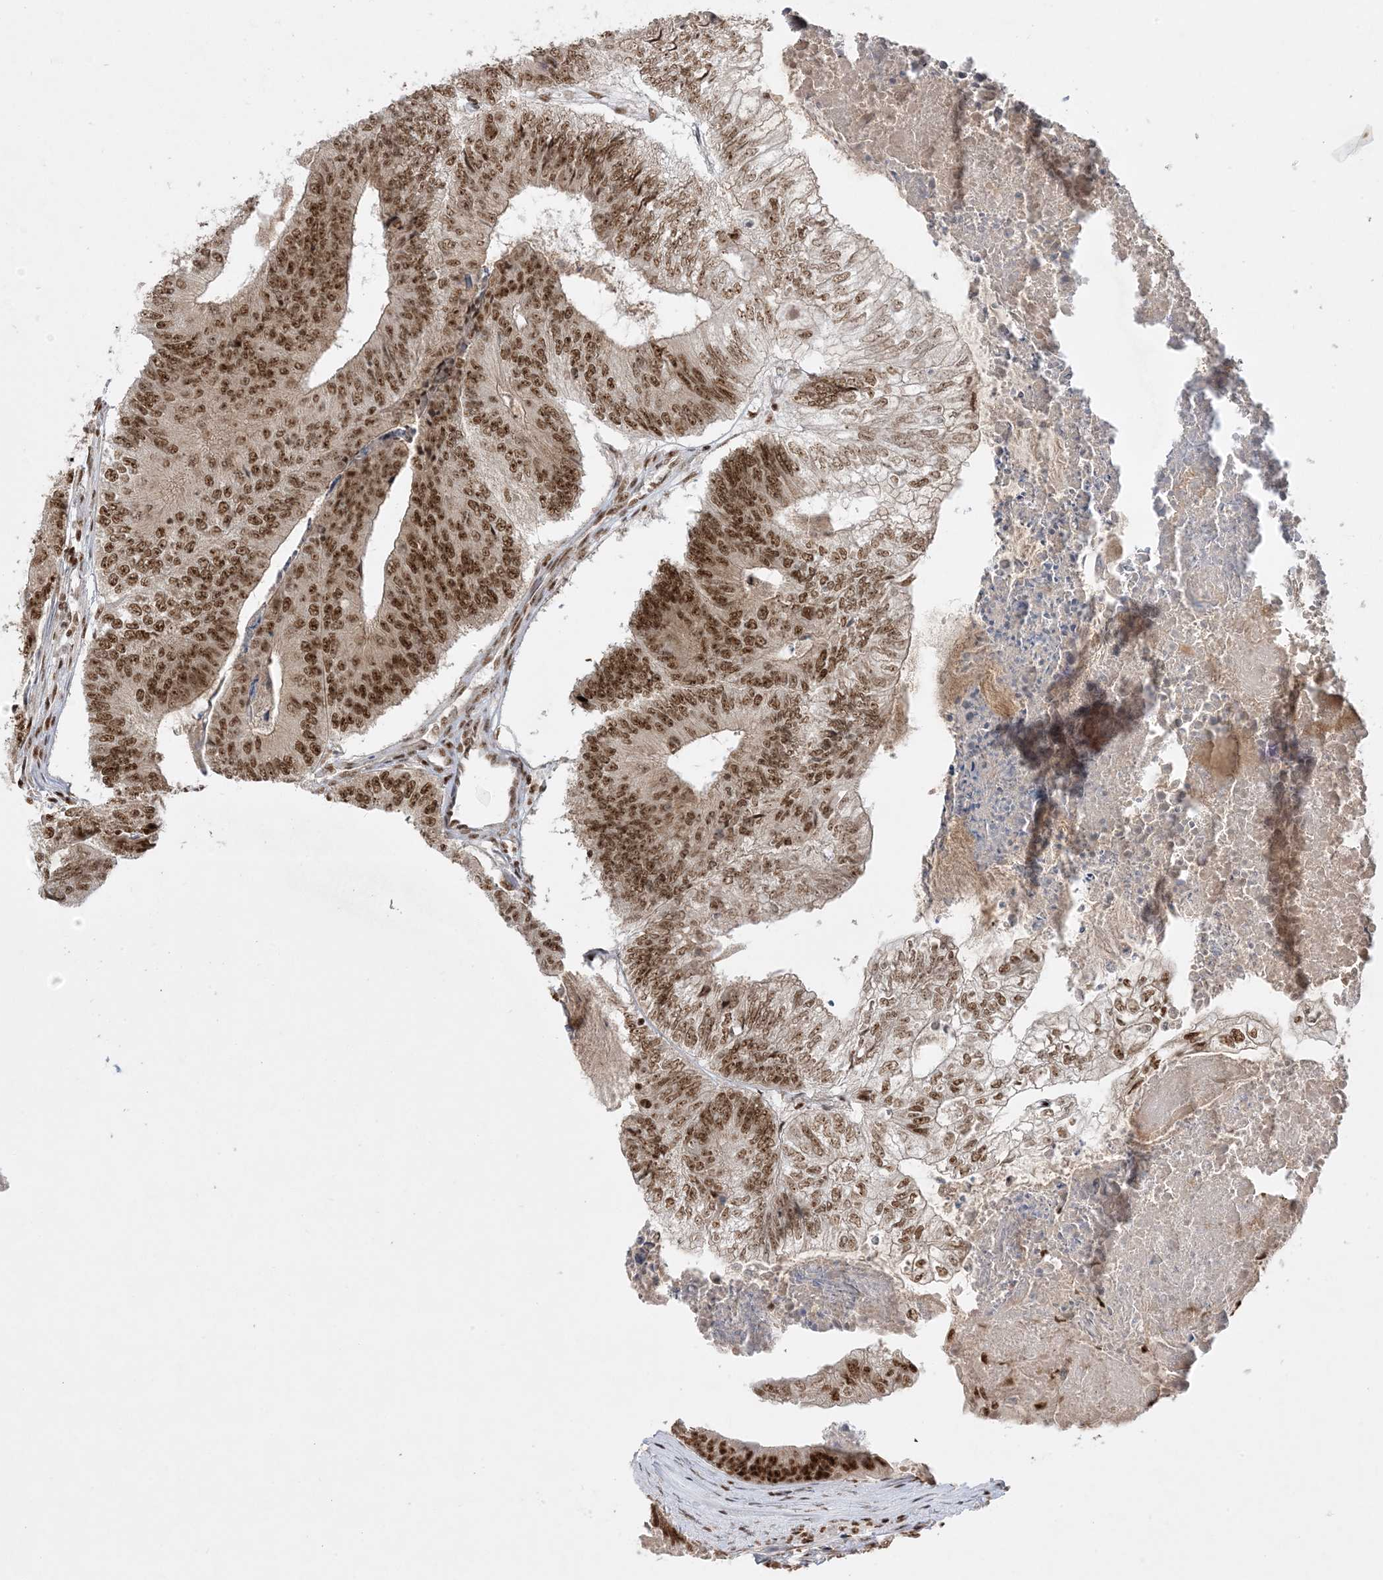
{"staining": {"intensity": "strong", "quantity": ">75%", "location": "nuclear"}, "tissue": "colorectal cancer", "cell_type": "Tumor cells", "image_type": "cancer", "snomed": [{"axis": "morphology", "description": "Adenocarcinoma, NOS"}, {"axis": "topography", "description": "Colon"}], "caption": "High-power microscopy captured an immunohistochemistry image of colorectal cancer (adenocarcinoma), revealing strong nuclear positivity in about >75% of tumor cells.", "gene": "PPIL2", "patient": {"sex": "female", "age": 67}}